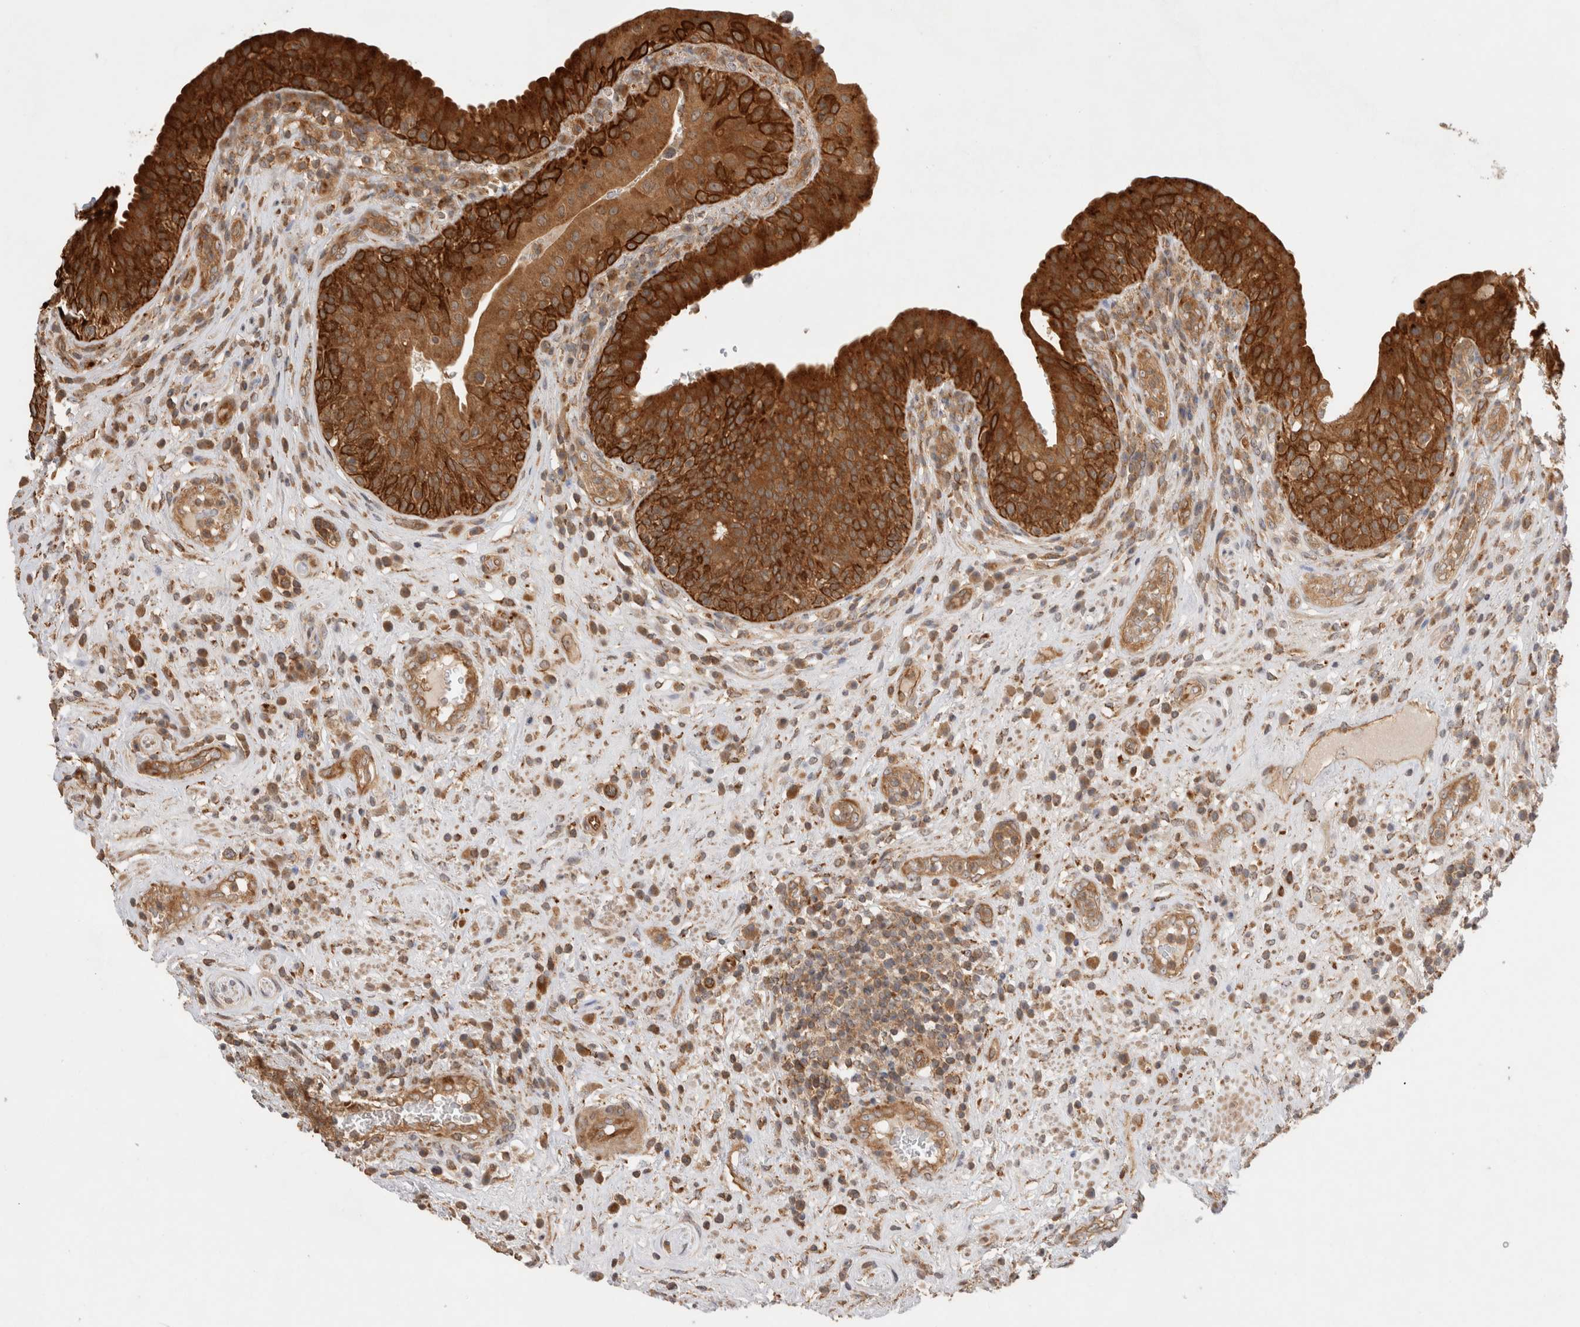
{"staining": {"intensity": "strong", "quantity": ">75%", "location": "cytoplasmic/membranous"}, "tissue": "urinary bladder", "cell_type": "Urothelial cells", "image_type": "normal", "snomed": [{"axis": "morphology", "description": "Normal tissue, NOS"}, {"axis": "topography", "description": "Urinary bladder"}], "caption": "Immunohistochemical staining of unremarkable urinary bladder shows strong cytoplasmic/membranous protein positivity in approximately >75% of urothelial cells. (brown staining indicates protein expression, while blue staining denotes nuclei).", "gene": "VPS28", "patient": {"sex": "female", "age": 62}}